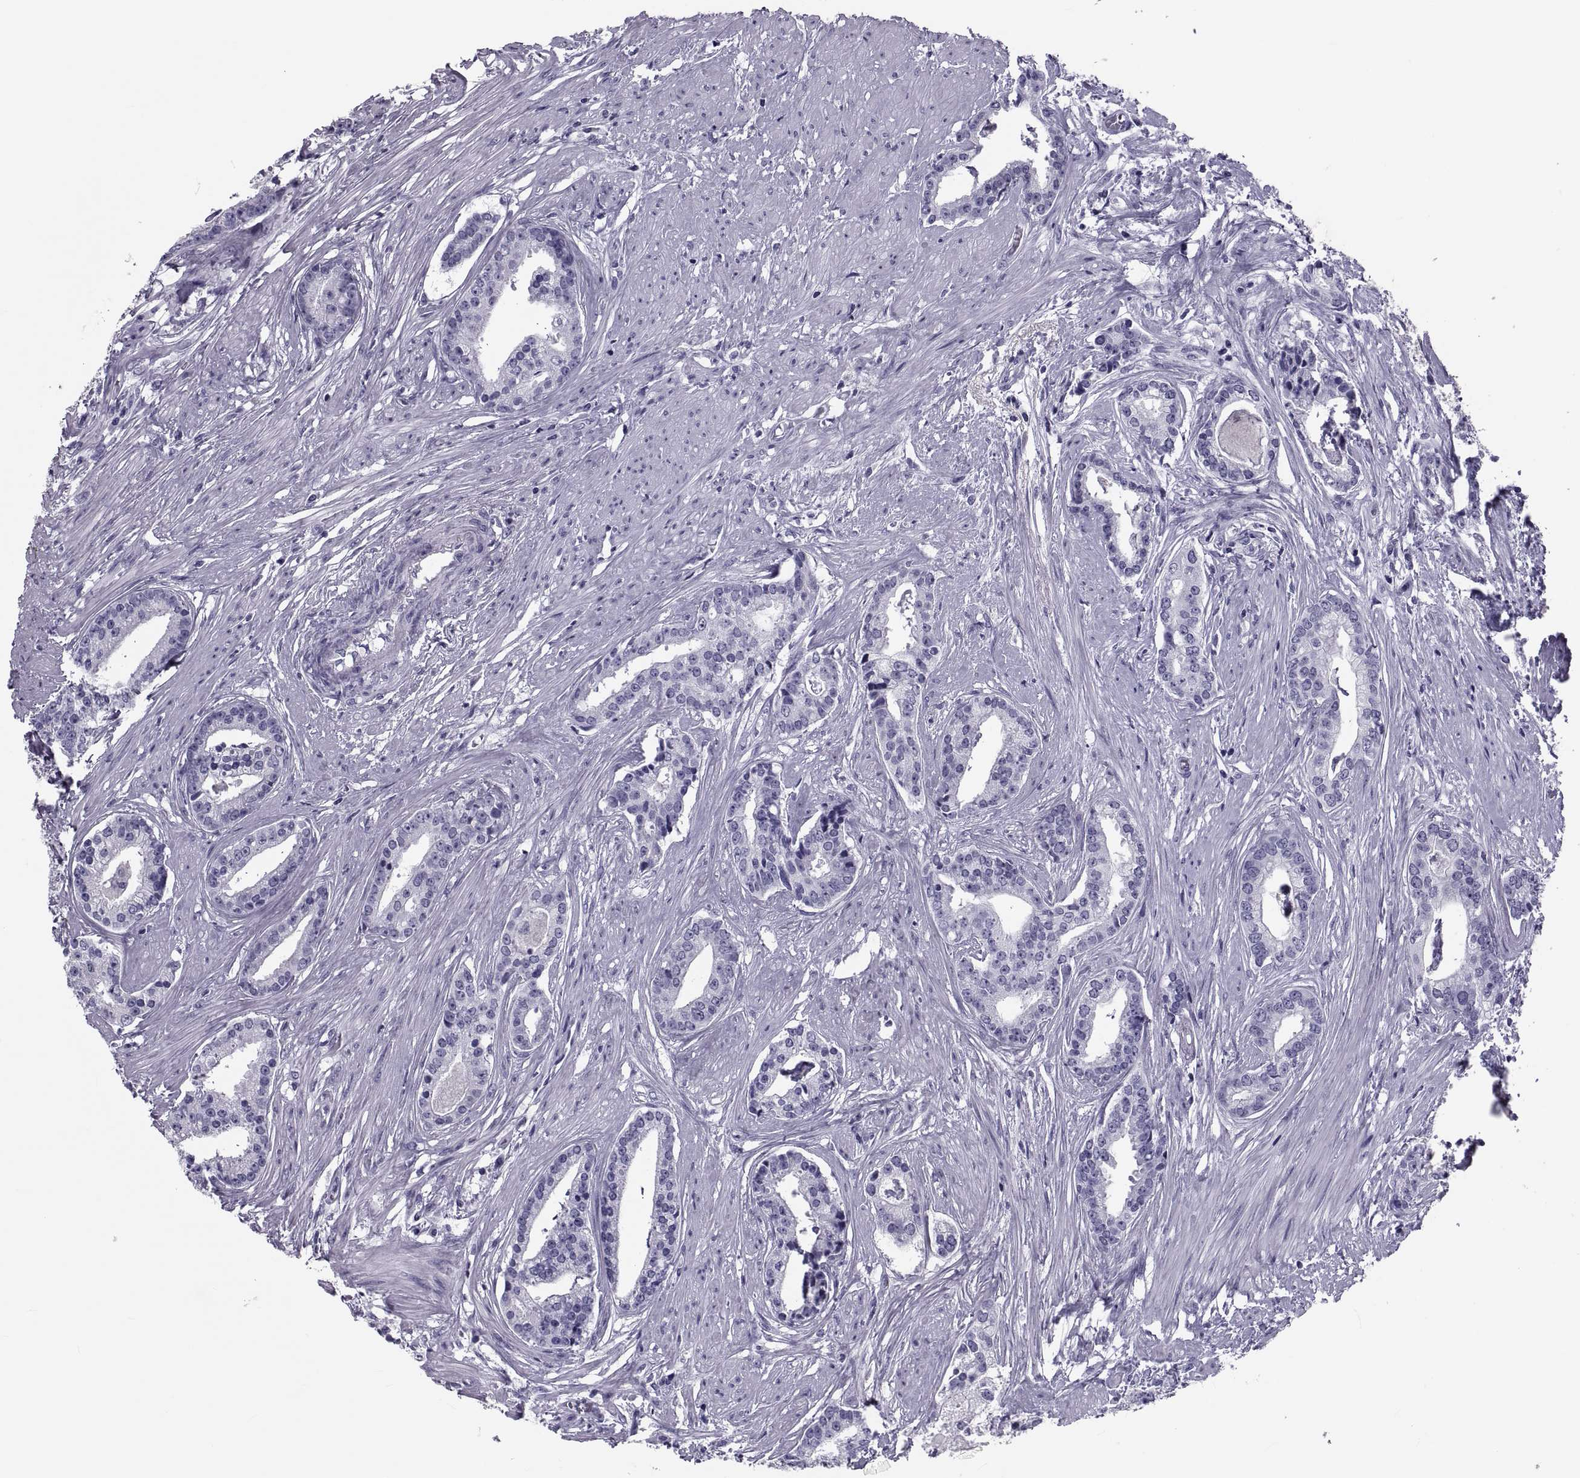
{"staining": {"intensity": "negative", "quantity": "none", "location": "none"}, "tissue": "prostate cancer", "cell_type": "Tumor cells", "image_type": "cancer", "snomed": [{"axis": "morphology", "description": "Adenocarcinoma, NOS"}, {"axis": "topography", "description": "Prostate and seminal vesicle, NOS"}, {"axis": "topography", "description": "Prostate"}], "caption": "IHC of human adenocarcinoma (prostate) exhibits no positivity in tumor cells.", "gene": "CRISP1", "patient": {"sex": "male", "age": 44}}